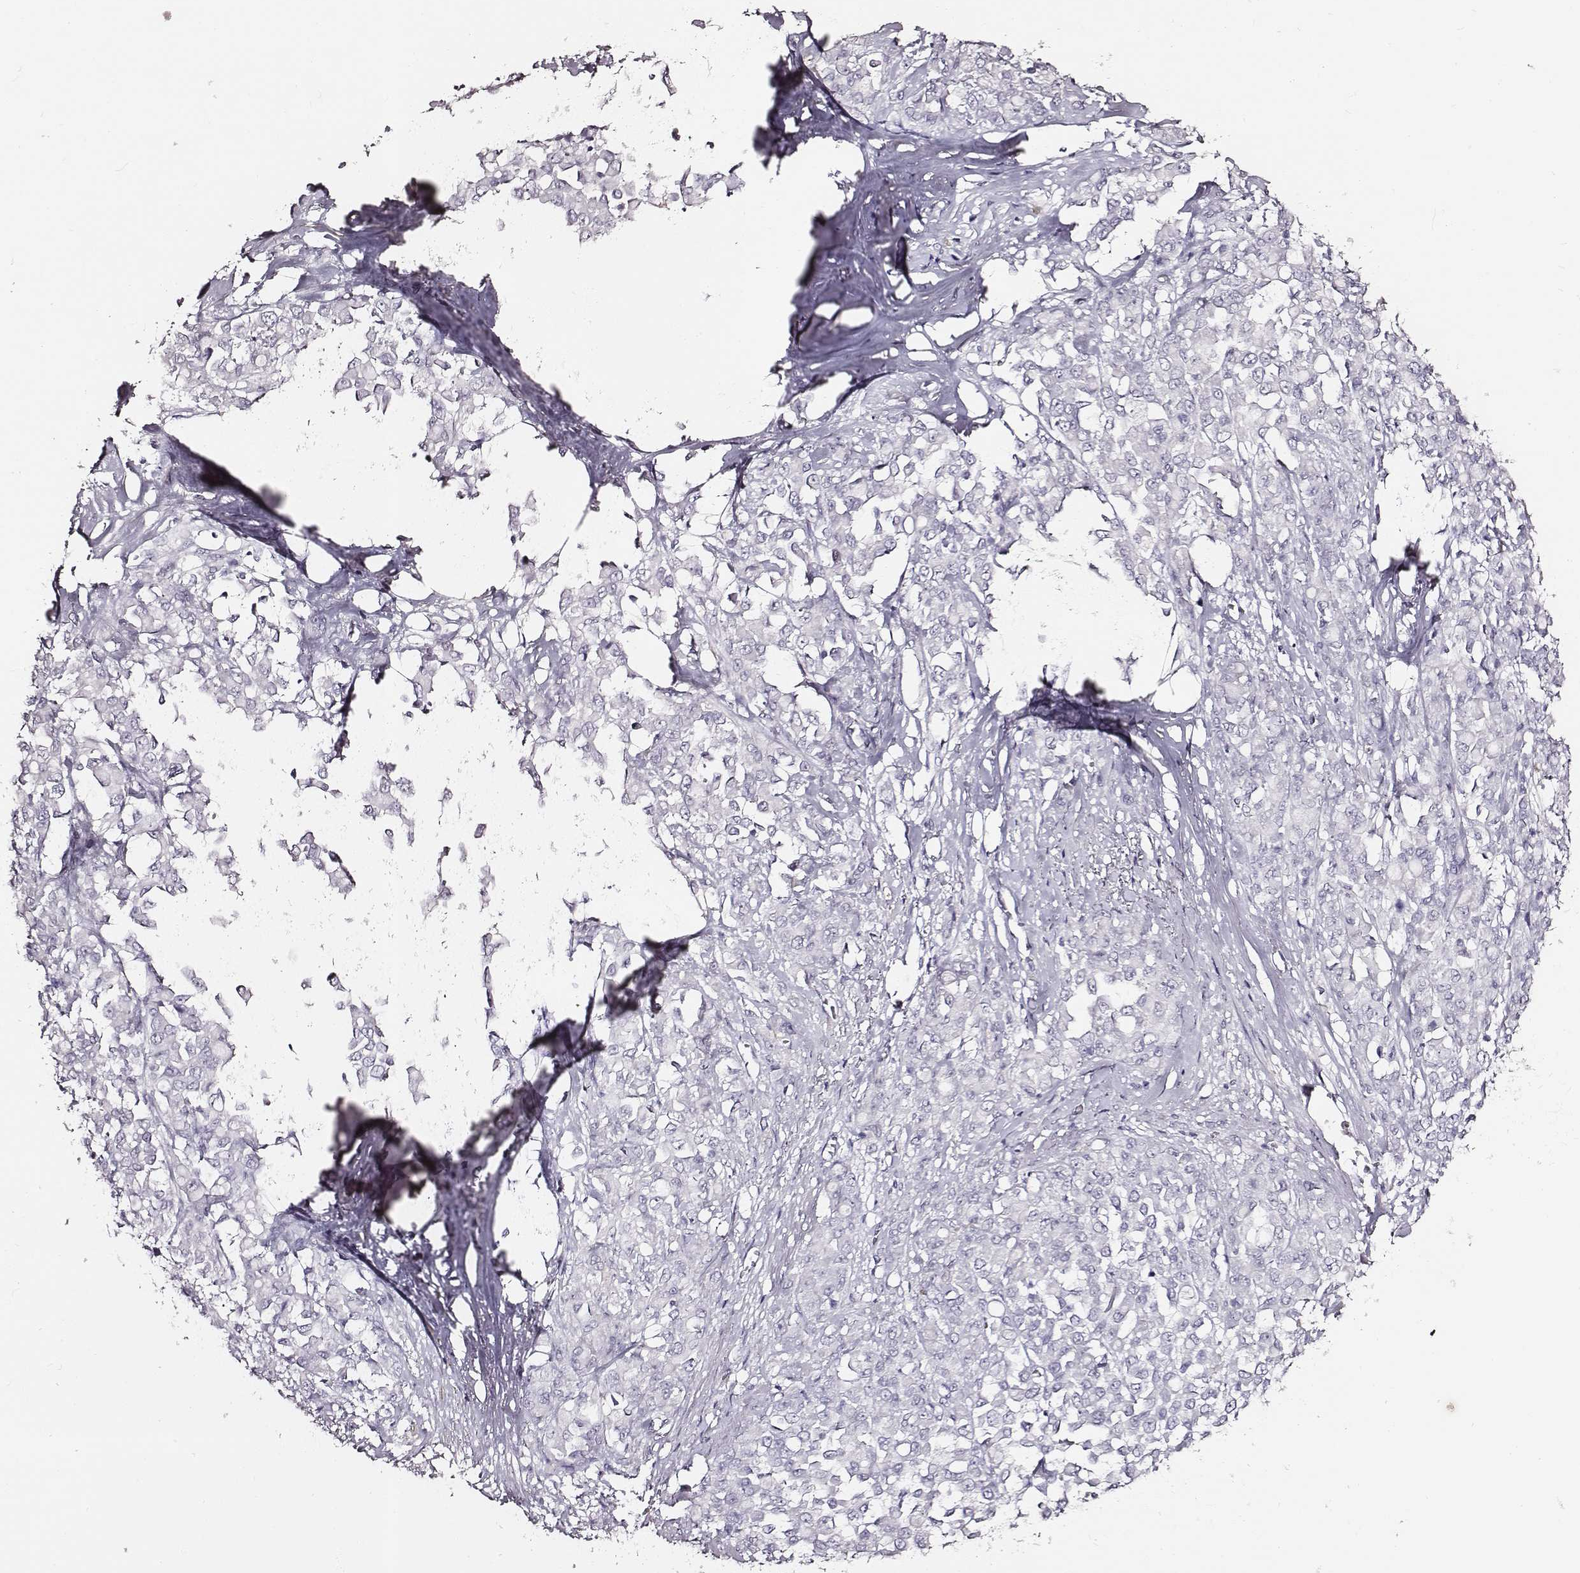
{"staining": {"intensity": "negative", "quantity": "none", "location": "none"}, "tissue": "stomach cancer", "cell_type": "Tumor cells", "image_type": "cancer", "snomed": [{"axis": "morphology", "description": "Adenocarcinoma, NOS"}, {"axis": "topography", "description": "Stomach"}], "caption": "A high-resolution histopathology image shows immunohistochemistry (IHC) staining of stomach cancer (adenocarcinoma), which reveals no significant positivity in tumor cells. The staining is performed using DAB brown chromogen with nuclei counter-stained in using hematoxylin.", "gene": "DPEP1", "patient": {"sex": "female", "age": 76}}